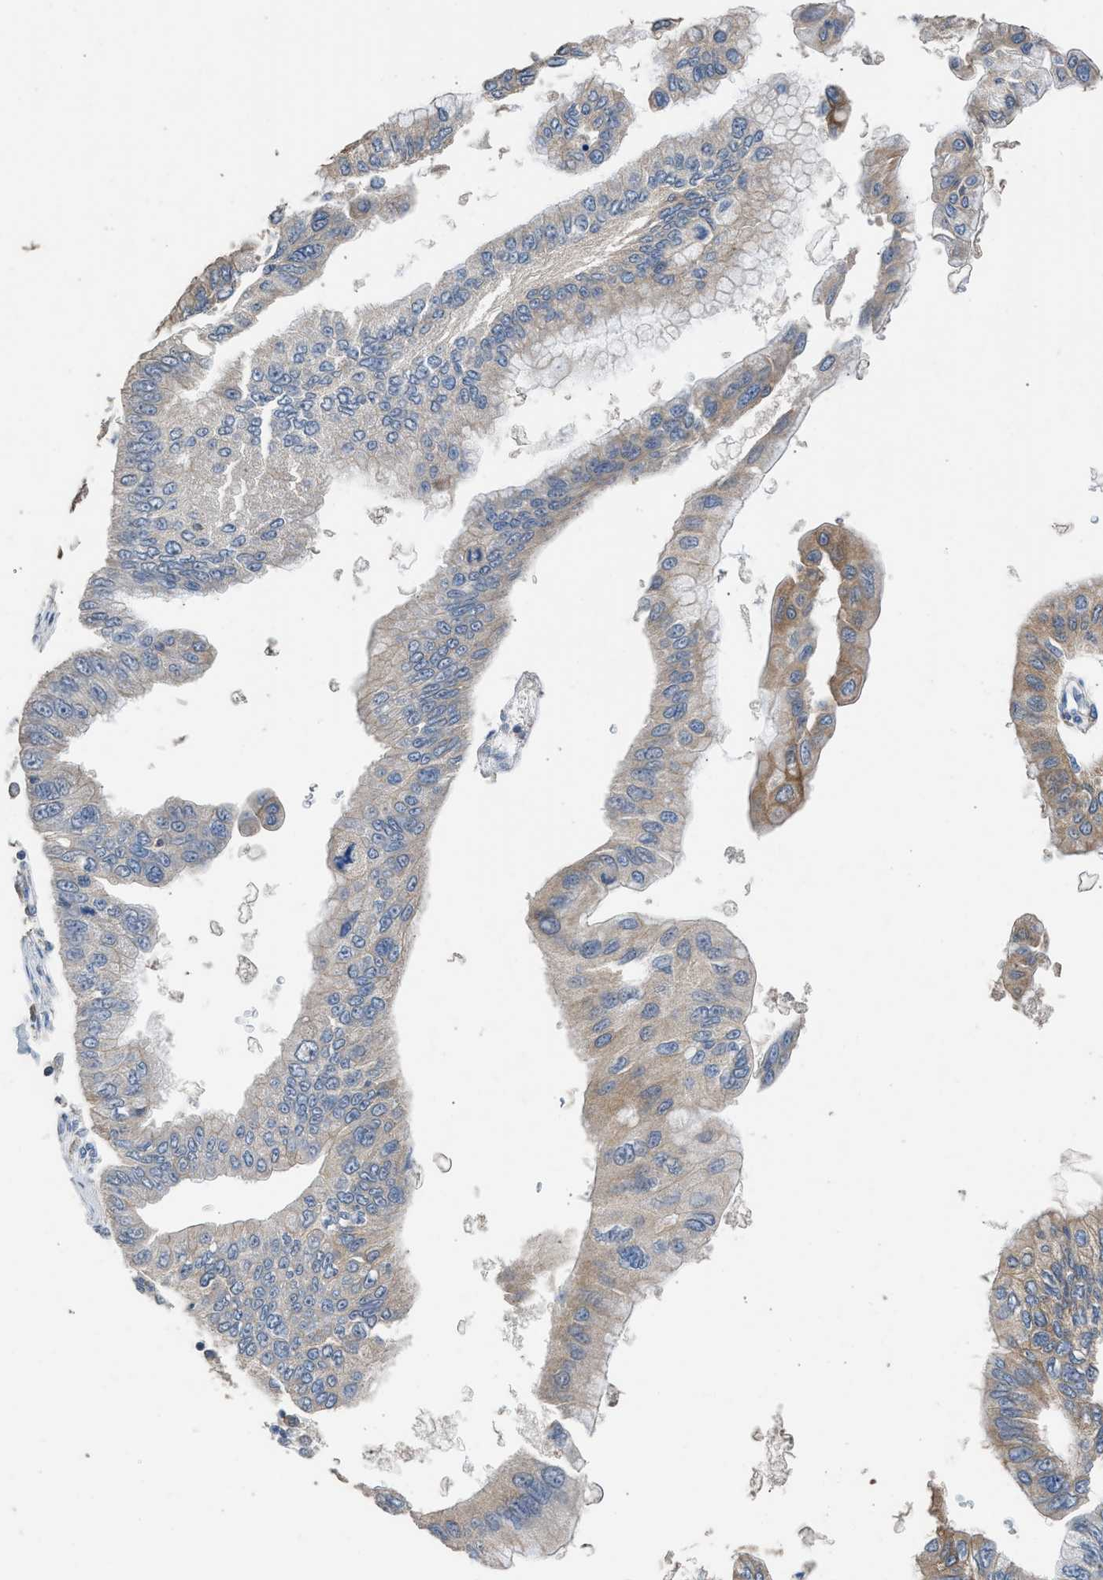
{"staining": {"intensity": "weak", "quantity": "25%-75%", "location": "cytoplasmic/membranous"}, "tissue": "pancreatic cancer", "cell_type": "Tumor cells", "image_type": "cancer", "snomed": [{"axis": "morphology", "description": "Adenocarcinoma, NOS"}, {"axis": "topography", "description": "Pancreas"}], "caption": "Pancreatic cancer tissue reveals weak cytoplasmic/membranous expression in approximately 25%-75% of tumor cells The staining was performed using DAB (3,3'-diaminobenzidine), with brown indicating positive protein expression. Nuclei are stained blue with hematoxylin.", "gene": "ITSN1", "patient": {"sex": "female", "age": 77}}